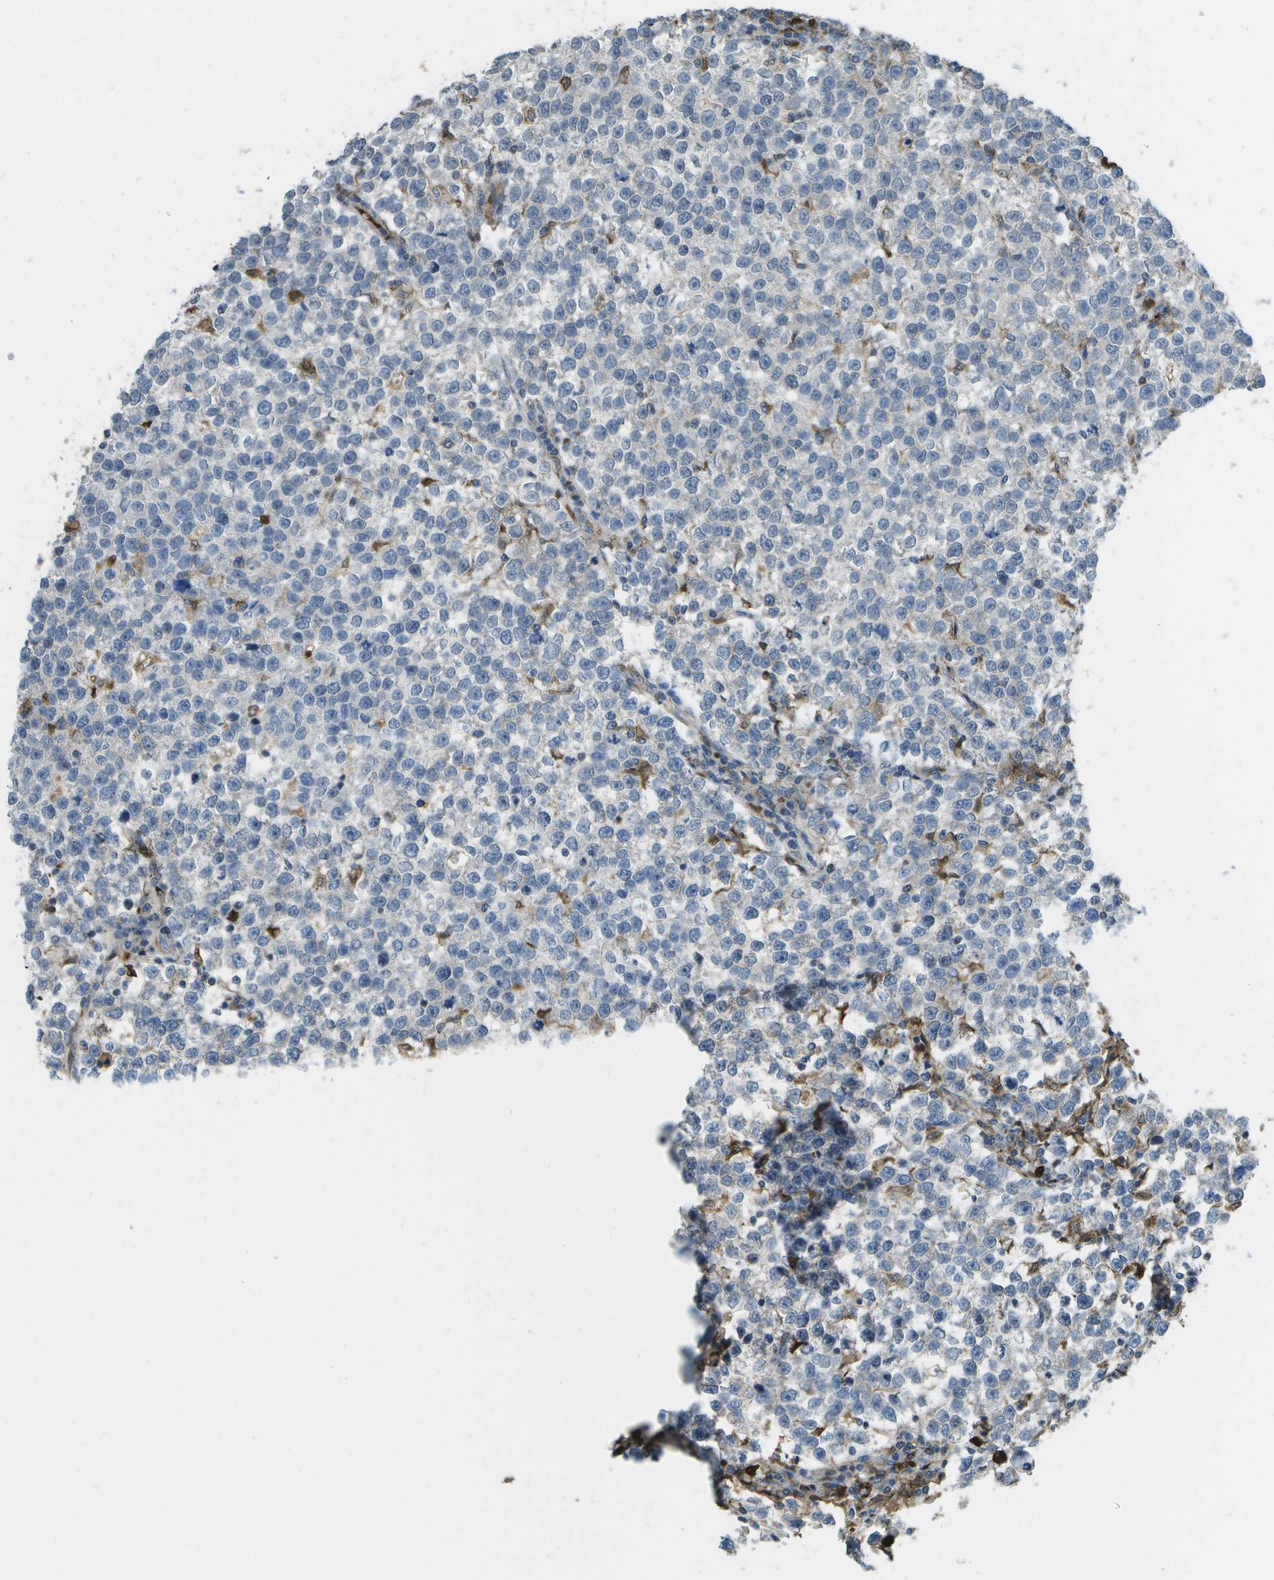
{"staining": {"intensity": "negative", "quantity": "none", "location": "none"}, "tissue": "testis cancer", "cell_type": "Tumor cells", "image_type": "cancer", "snomed": [{"axis": "morphology", "description": "Normal tissue, NOS"}, {"axis": "morphology", "description": "Seminoma, NOS"}, {"axis": "topography", "description": "Testis"}], "caption": "The image exhibits no staining of tumor cells in seminoma (testis).", "gene": "CACHD1", "patient": {"sex": "male", "age": 43}}